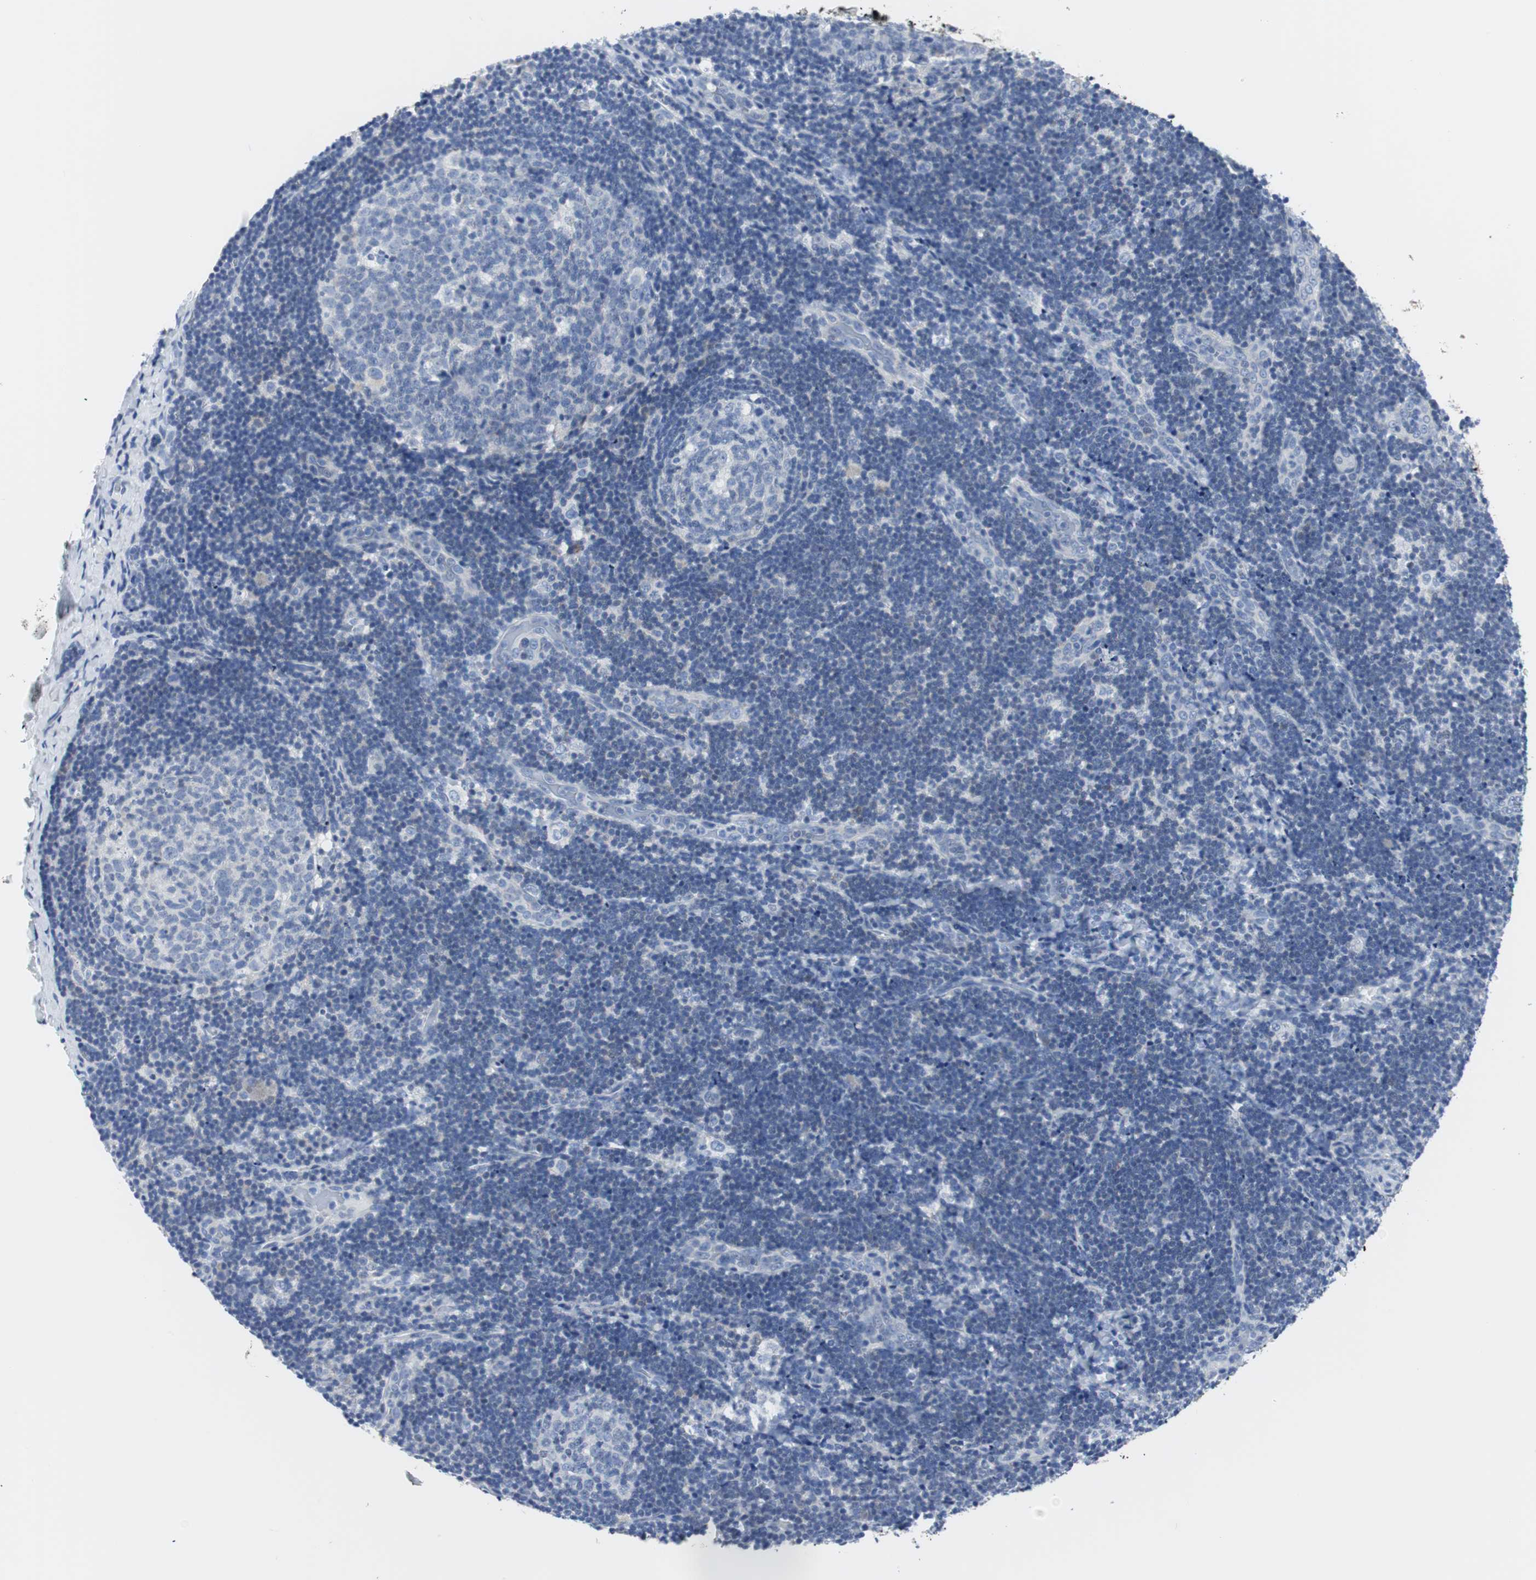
{"staining": {"intensity": "negative", "quantity": "none", "location": "none"}, "tissue": "lymph node", "cell_type": "Germinal center cells", "image_type": "normal", "snomed": [{"axis": "morphology", "description": "Normal tissue, NOS"}, {"axis": "topography", "description": "Lymph node"}], "caption": "A photomicrograph of lymph node stained for a protein demonstrates no brown staining in germinal center cells. Brightfield microscopy of IHC stained with DAB (brown) and hematoxylin (blue), captured at high magnification.", "gene": "GAP43", "patient": {"sex": "female", "age": 14}}